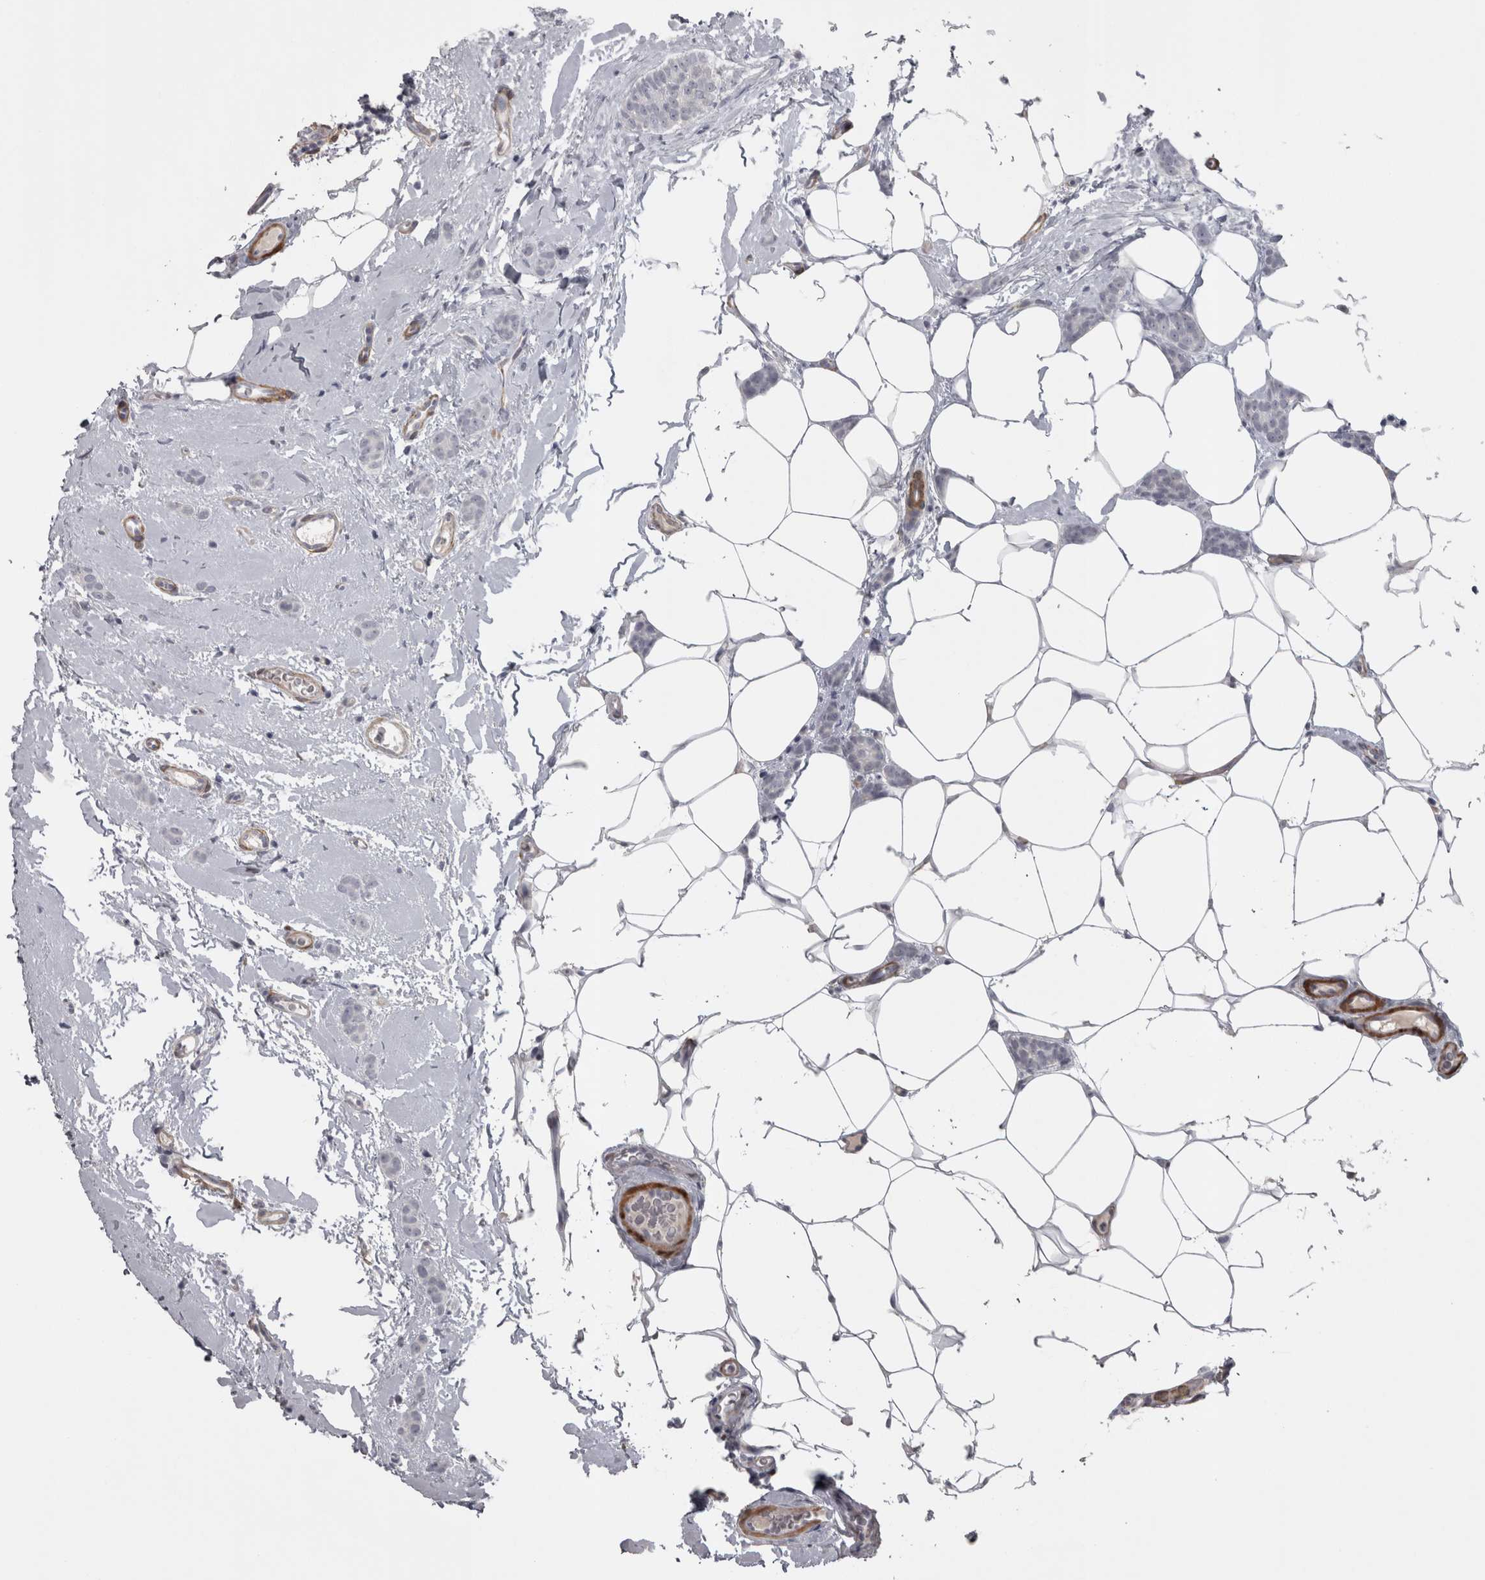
{"staining": {"intensity": "negative", "quantity": "none", "location": "none"}, "tissue": "breast cancer", "cell_type": "Tumor cells", "image_type": "cancer", "snomed": [{"axis": "morphology", "description": "Lobular carcinoma"}, {"axis": "topography", "description": "Skin"}, {"axis": "topography", "description": "Breast"}], "caption": "A high-resolution photomicrograph shows immunohistochemistry (IHC) staining of breast cancer (lobular carcinoma), which demonstrates no significant positivity in tumor cells. Nuclei are stained in blue.", "gene": "PPP1R12B", "patient": {"sex": "female", "age": 46}}